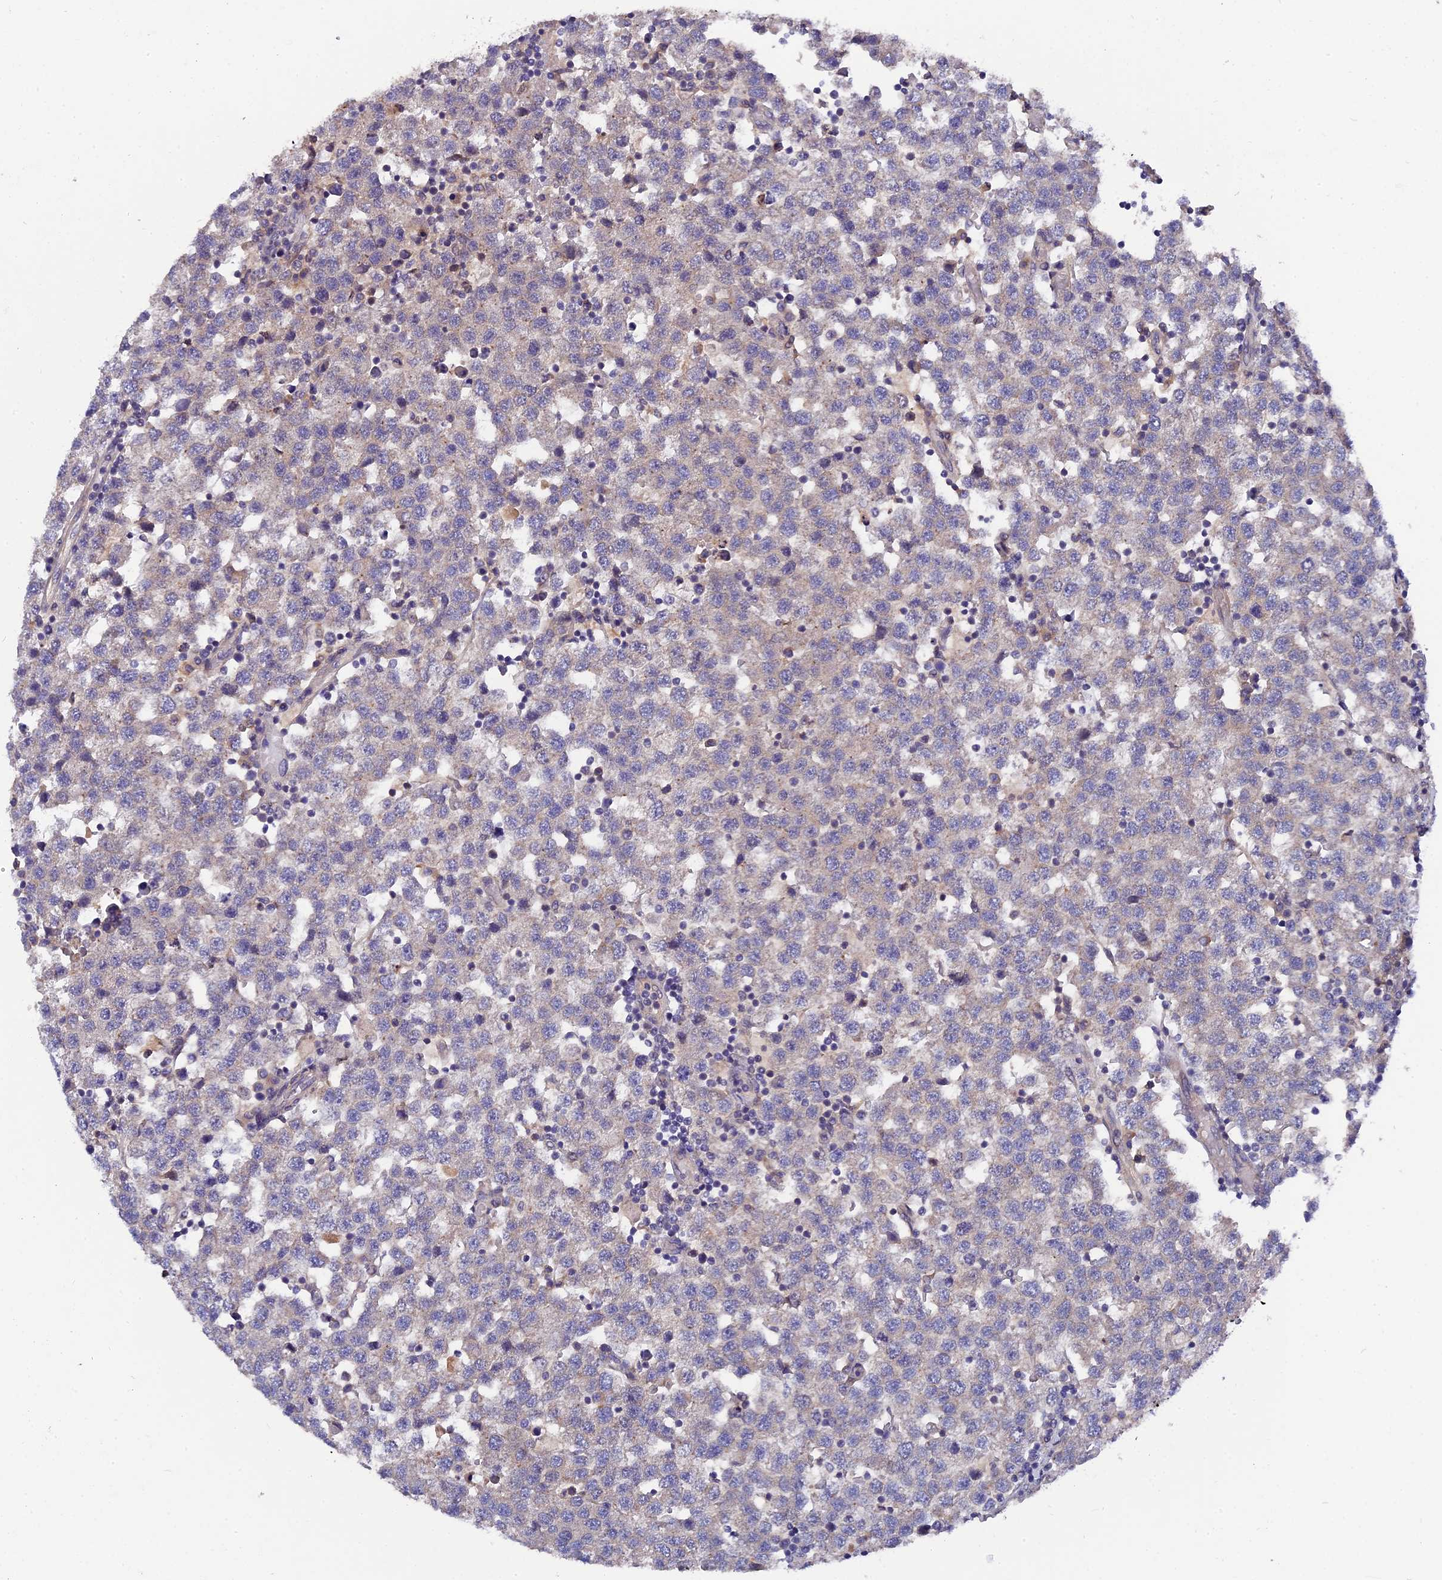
{"staining": {"intensity": "negative", "quantity": "none", "location": "none"}, "tissue": "testis cancer", "cell_type": "Tumor cells", "image_type": "cancer", "snomed": [{"axis": "morphology", "description": "Seminoma, NOS"}, {"axis": "topography", "description": "Testis"}], "caption": "Tumor cells show no significant staining in seminoma (testis).", "gene": "ZCCHC2", "patient": {"sex": "male", "age": 34}}